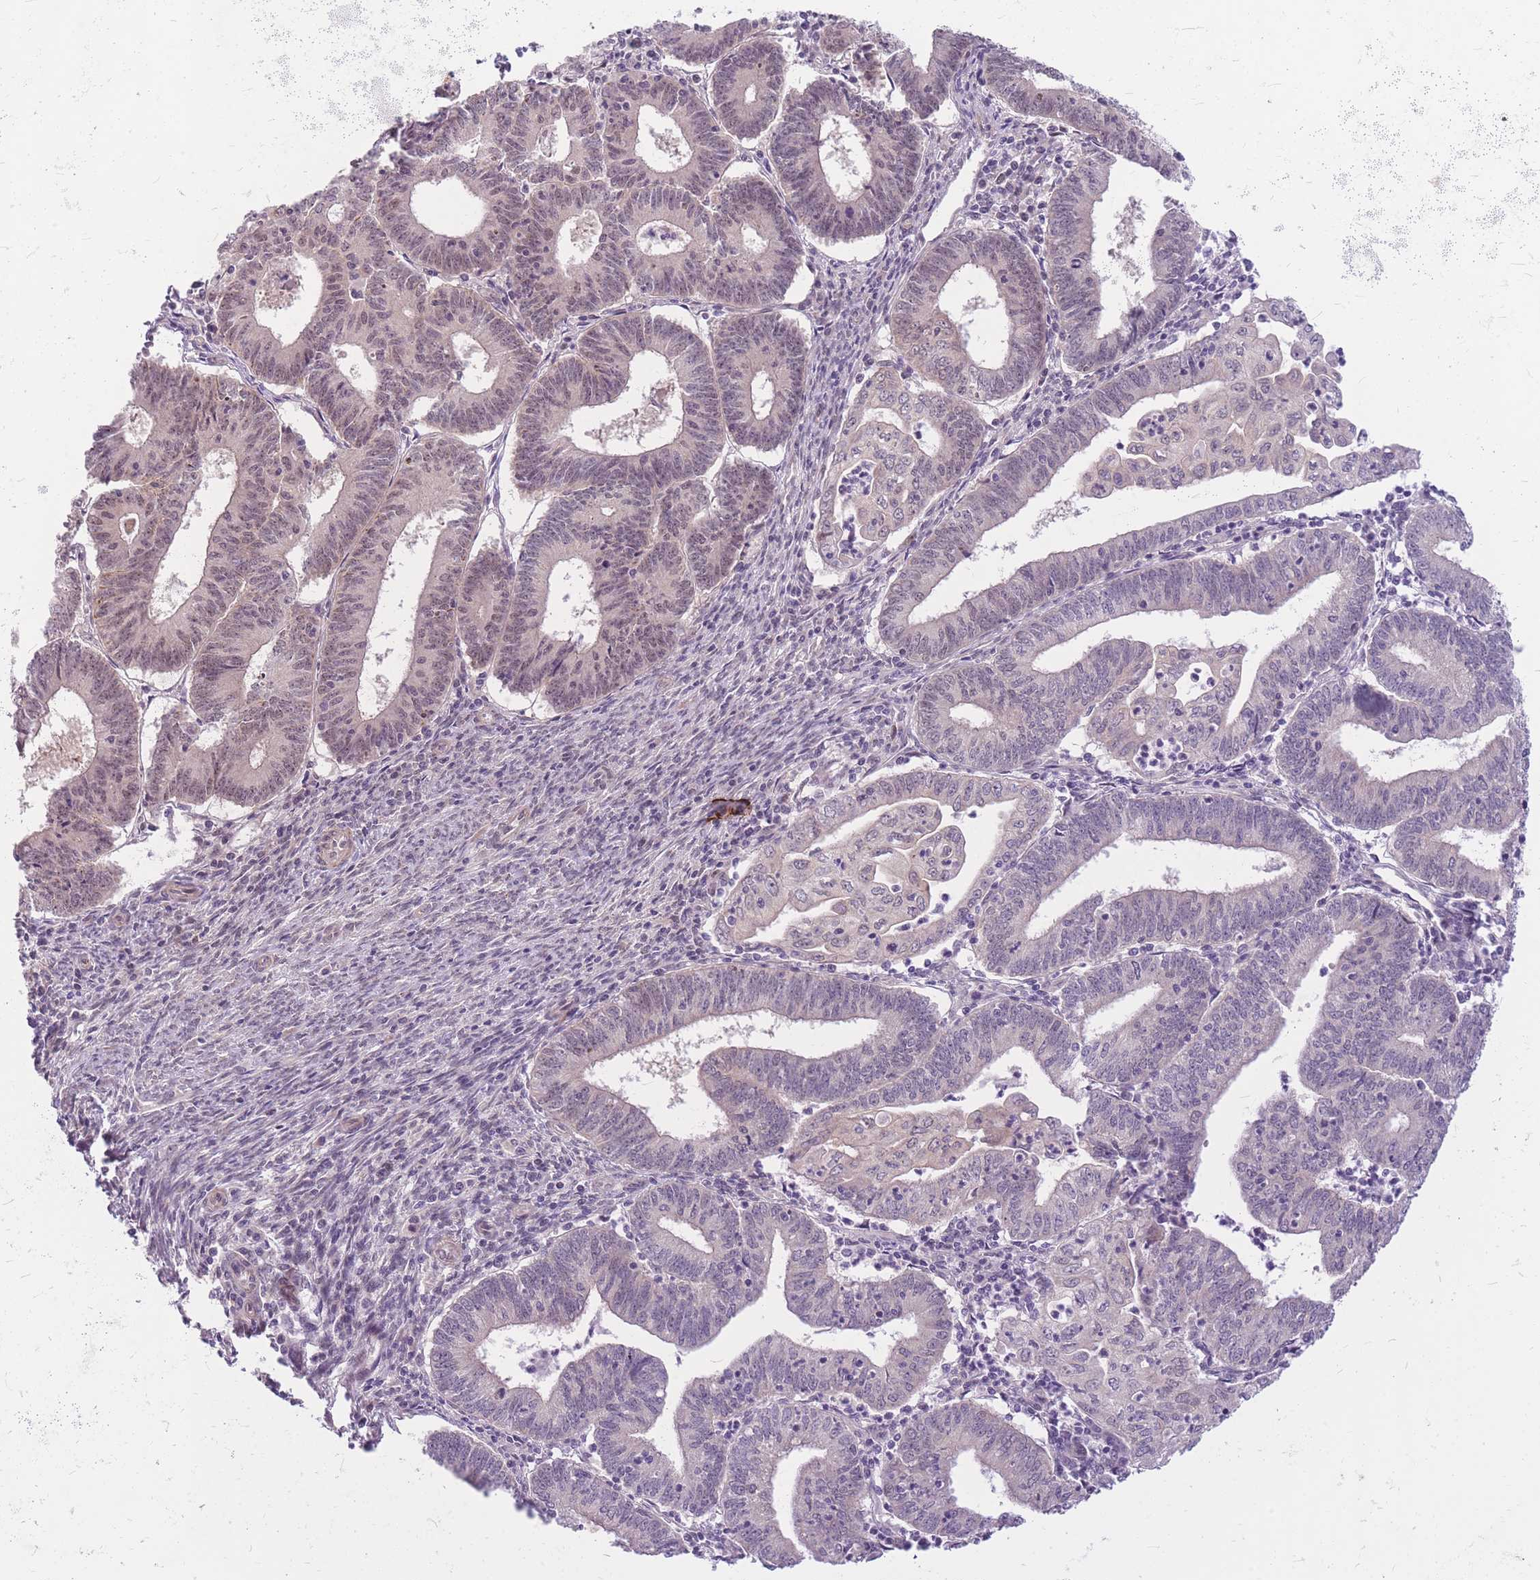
{"staining": {"intensity": "negative", "quantity": "none", "location": "none"}, "tissue": "endometrial cancer", "cell_type": "Tumor cells", "image_type": "cancer", "snomed": [{"axis": "morphology", "description": "Adenocarcinoma, NOS"}, {"axis": "topography", "description": "Endometrium"}], "caption": "DAB (3,3'-diaminobenzidine) immunohistochemical staining of human endometrial cancer reveals no significant positivity in tumor cells.", "gene": "ERCC2", "patient": {"sex": "female", "age": 60}}